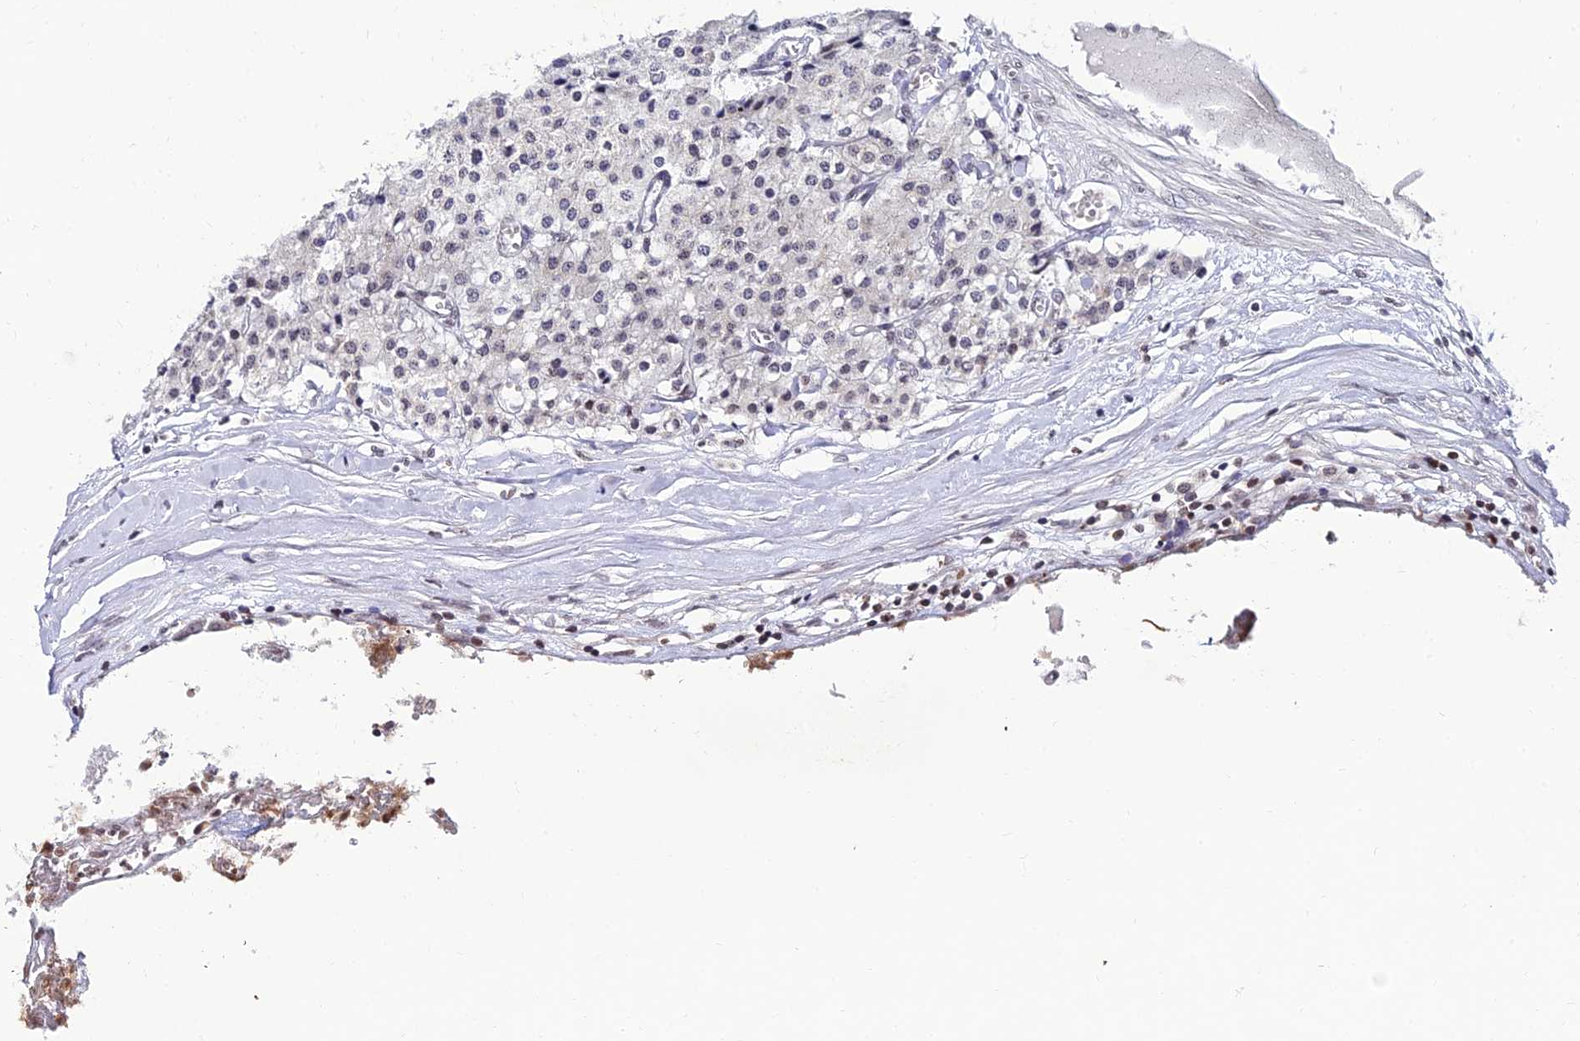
{"staining": {"intensity": "negative", "quantity": "none", "location": "none"}, "tissue": "carcinoid", "cell_type": "Tumor cells", "image_type": "cancer", "snomed": [{"axis": "morphology", "description": "Carcinoid, malignant, NOS"}, {"axis": "topography", "description": "Colon"}], "caption": "This is an immunohistochemistry micrograph of carcinoid. There is no expression in tumor cells.", "gene": "CDNF", "patient": {"sex": "female", "age": 52}}